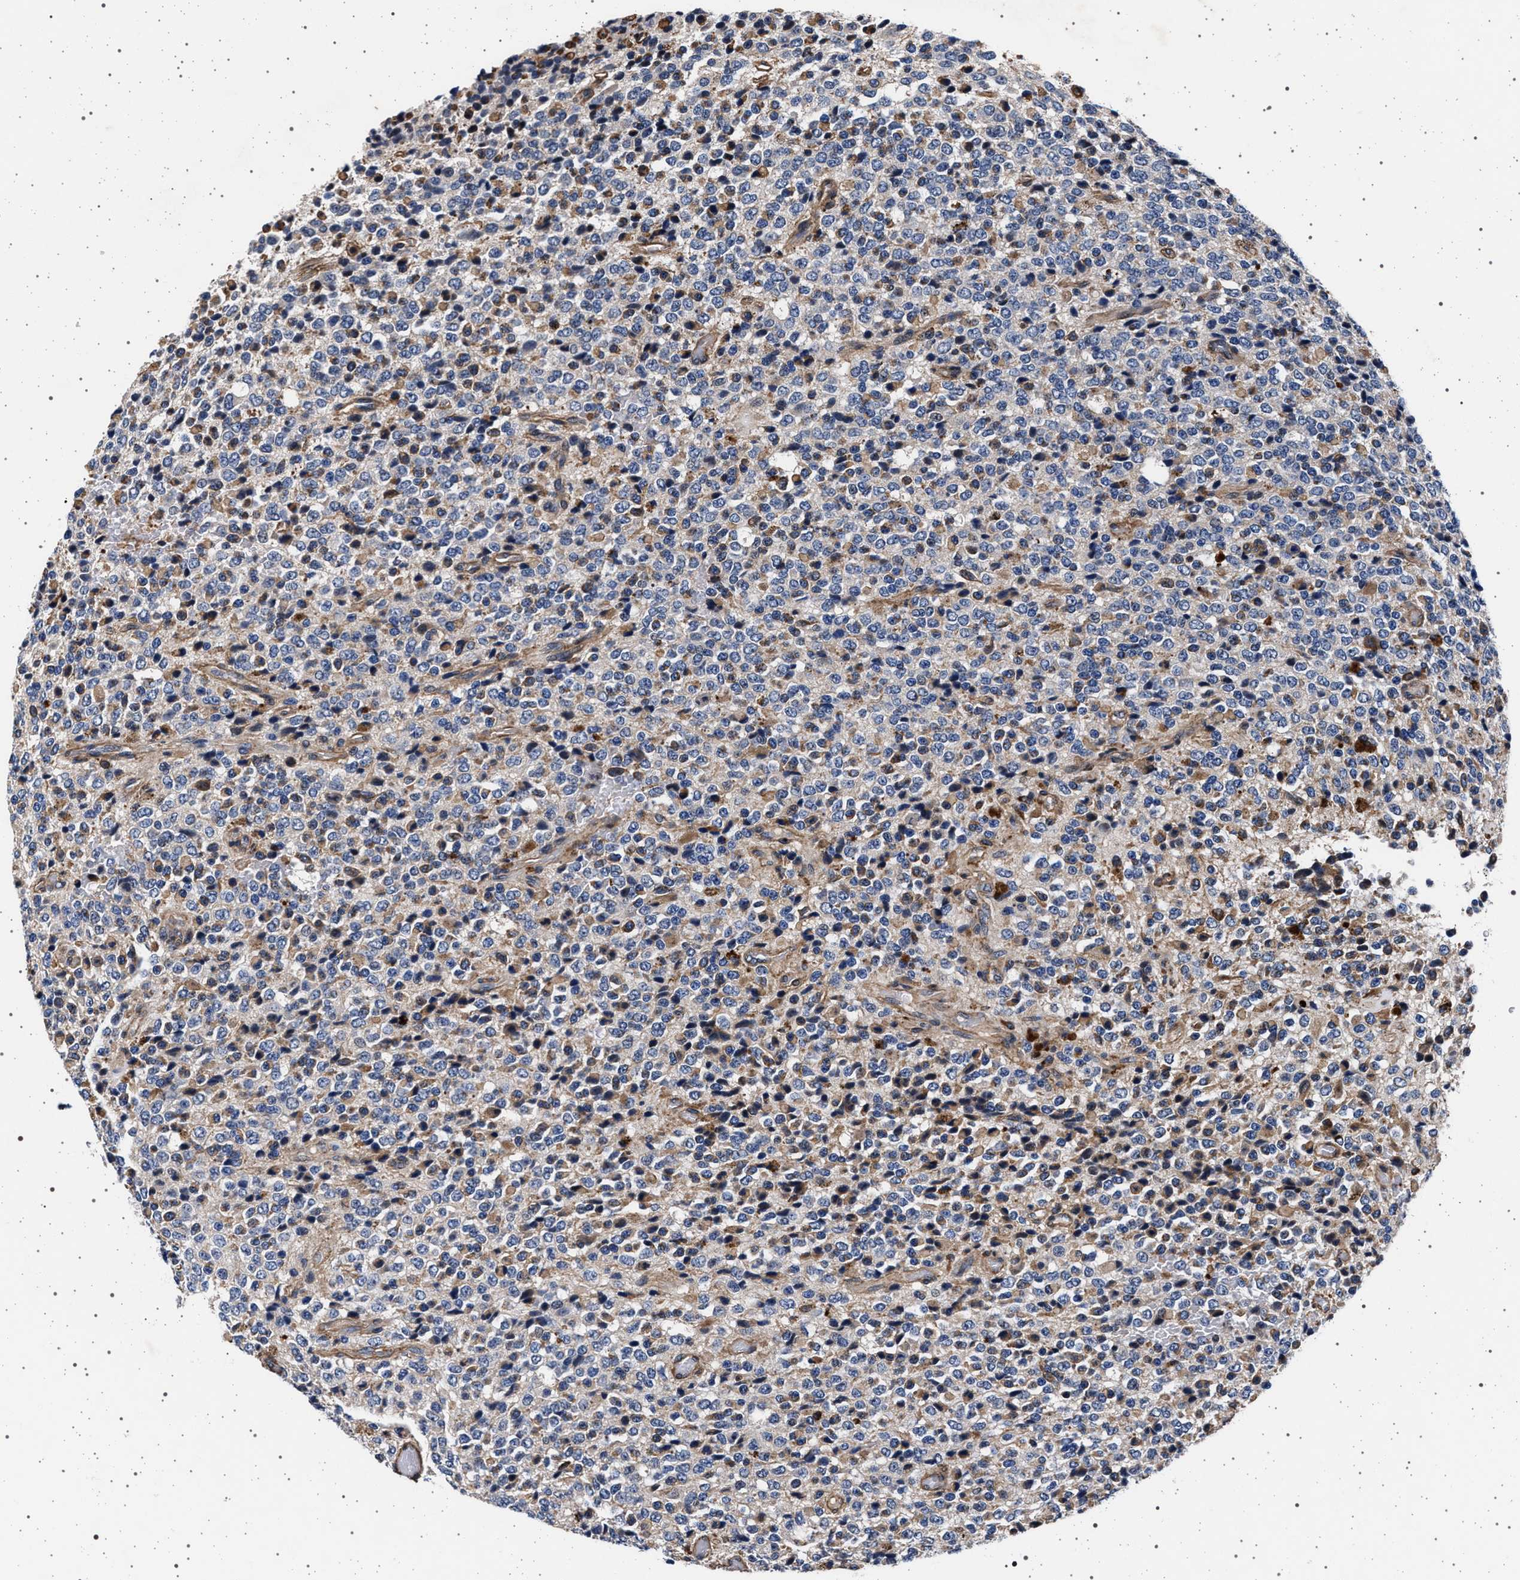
{"staining": {"intensity": "negative", "quantity": "none", "location": "none"}, "tissue": "glioma", "cell_type": "Tumor cells", "image_type": "cancer", "snomed": [{"axis": "morphology", "description": "Glioma, malignant, High grade"}, {"axis": "topography", "description": "pancreas cauda"}], "caption": "This micrograph is of malignant glioma (high-grade) stained with immunohistochemistry (IHC) to label a protein in brown with the nuclei are counter-stained blue. There is no staining in tumor cells.", "gene": "KCNK6", "patient": {"sex": "male", "age": 60}}